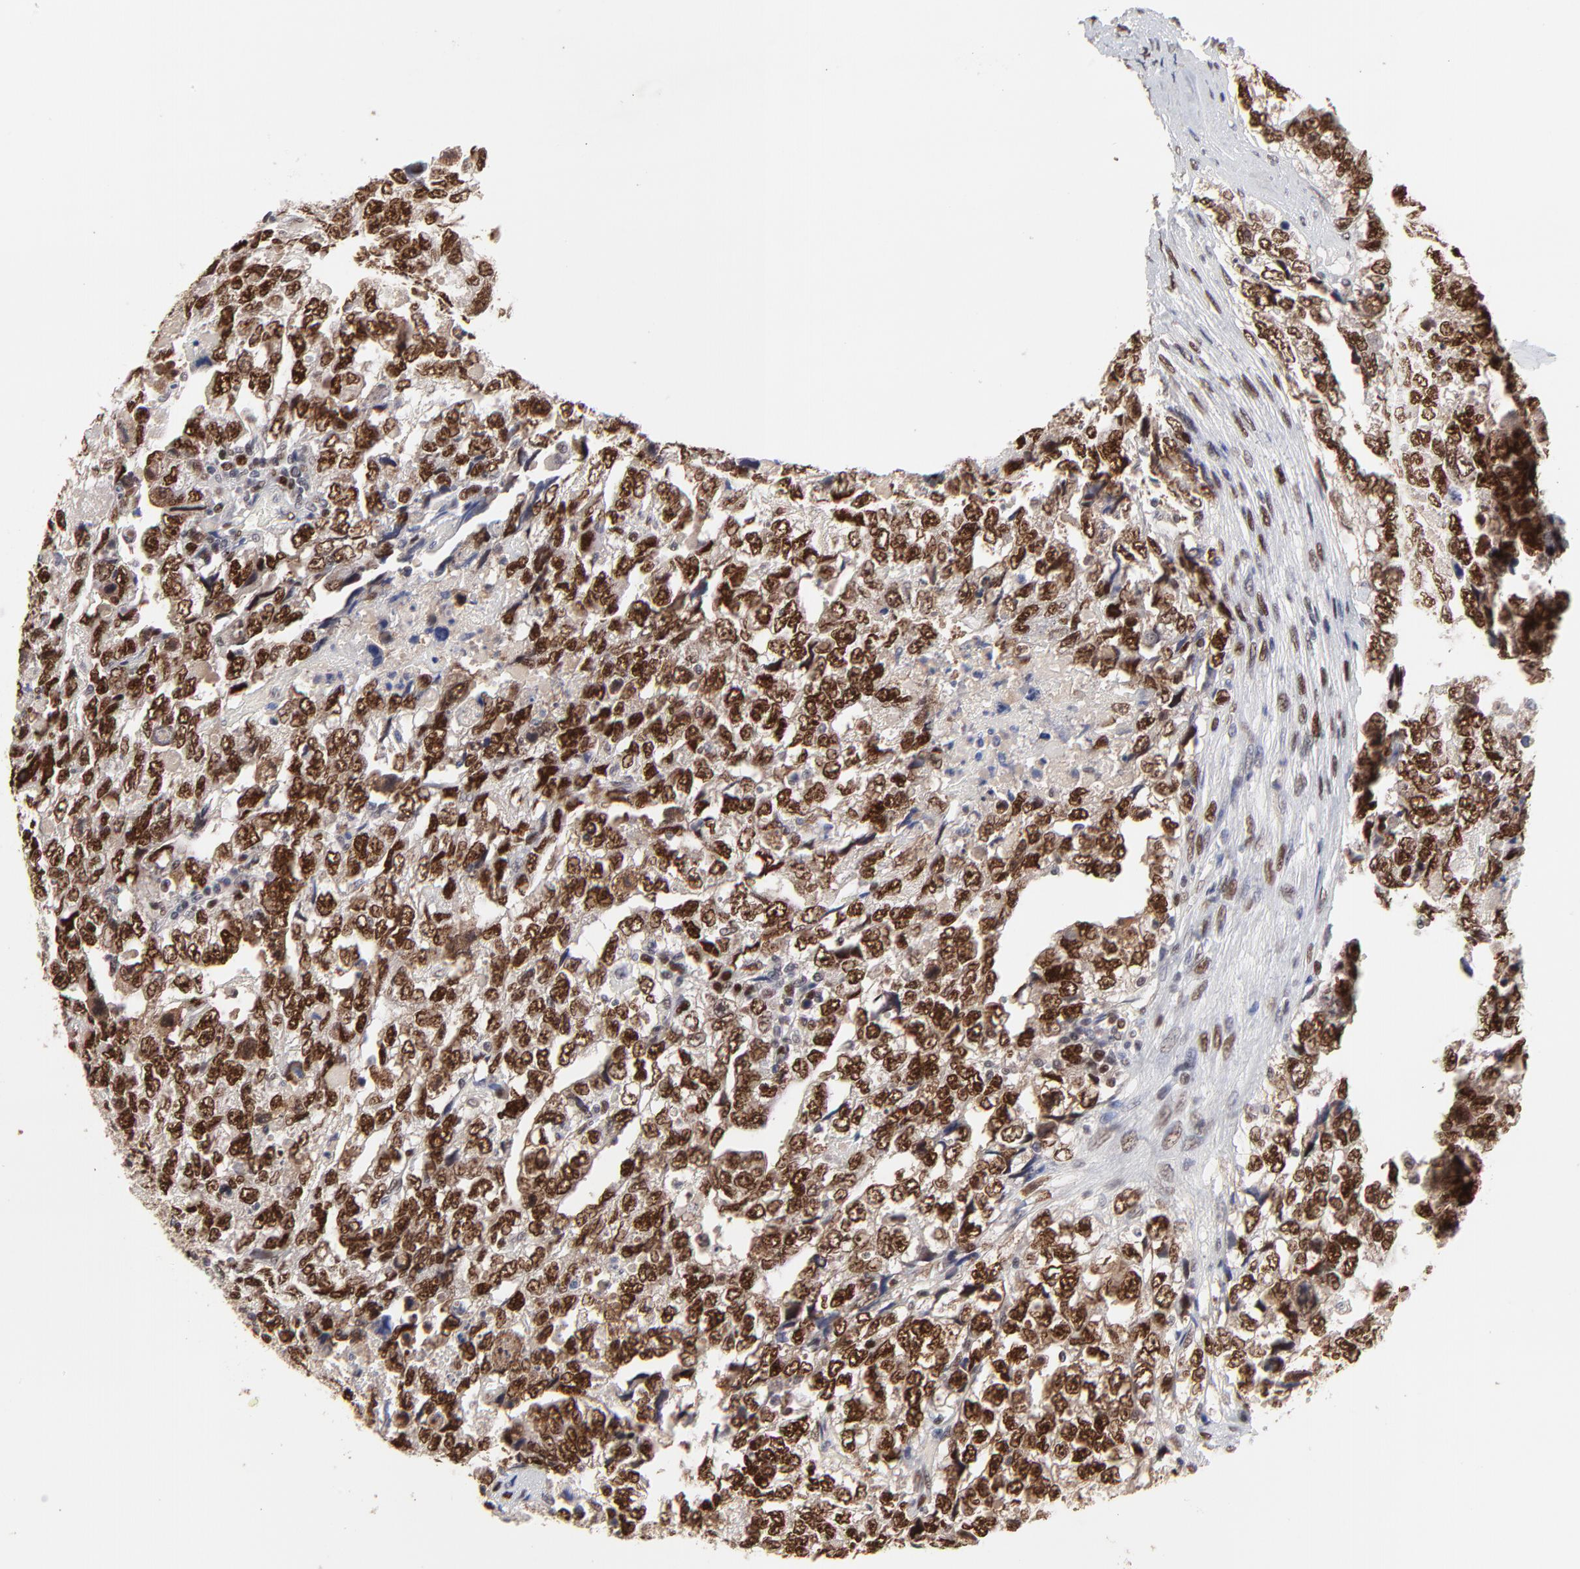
{"staining": {"intensity": "strong", "quantity": ">75%", "location": "nuclear"}, "tissue": "testis cancer", "cell_type": "Tumor cells", "image_type": "cancer", "snomed": [{"axis": "morphology", "description": "Carcinoma, Embryonal, NOS"}, {"axis": "topography", "description": "Testis"}], "caption": "DAB (3,3'-diaminobenzidine) immunohistochemical staining of testis cancer (embryonal carcinoma) reveals strong nuclear protein staining in about >75% of tumor cells. The staining is performed using DAB (3,3'-diaminobenzidine) brown chromogen to label protein expression. The nuclei are counter-stained blue using hematoxylin.", "gene": "OGFOD1", "patient": {"sex": "male", "age": 36}}